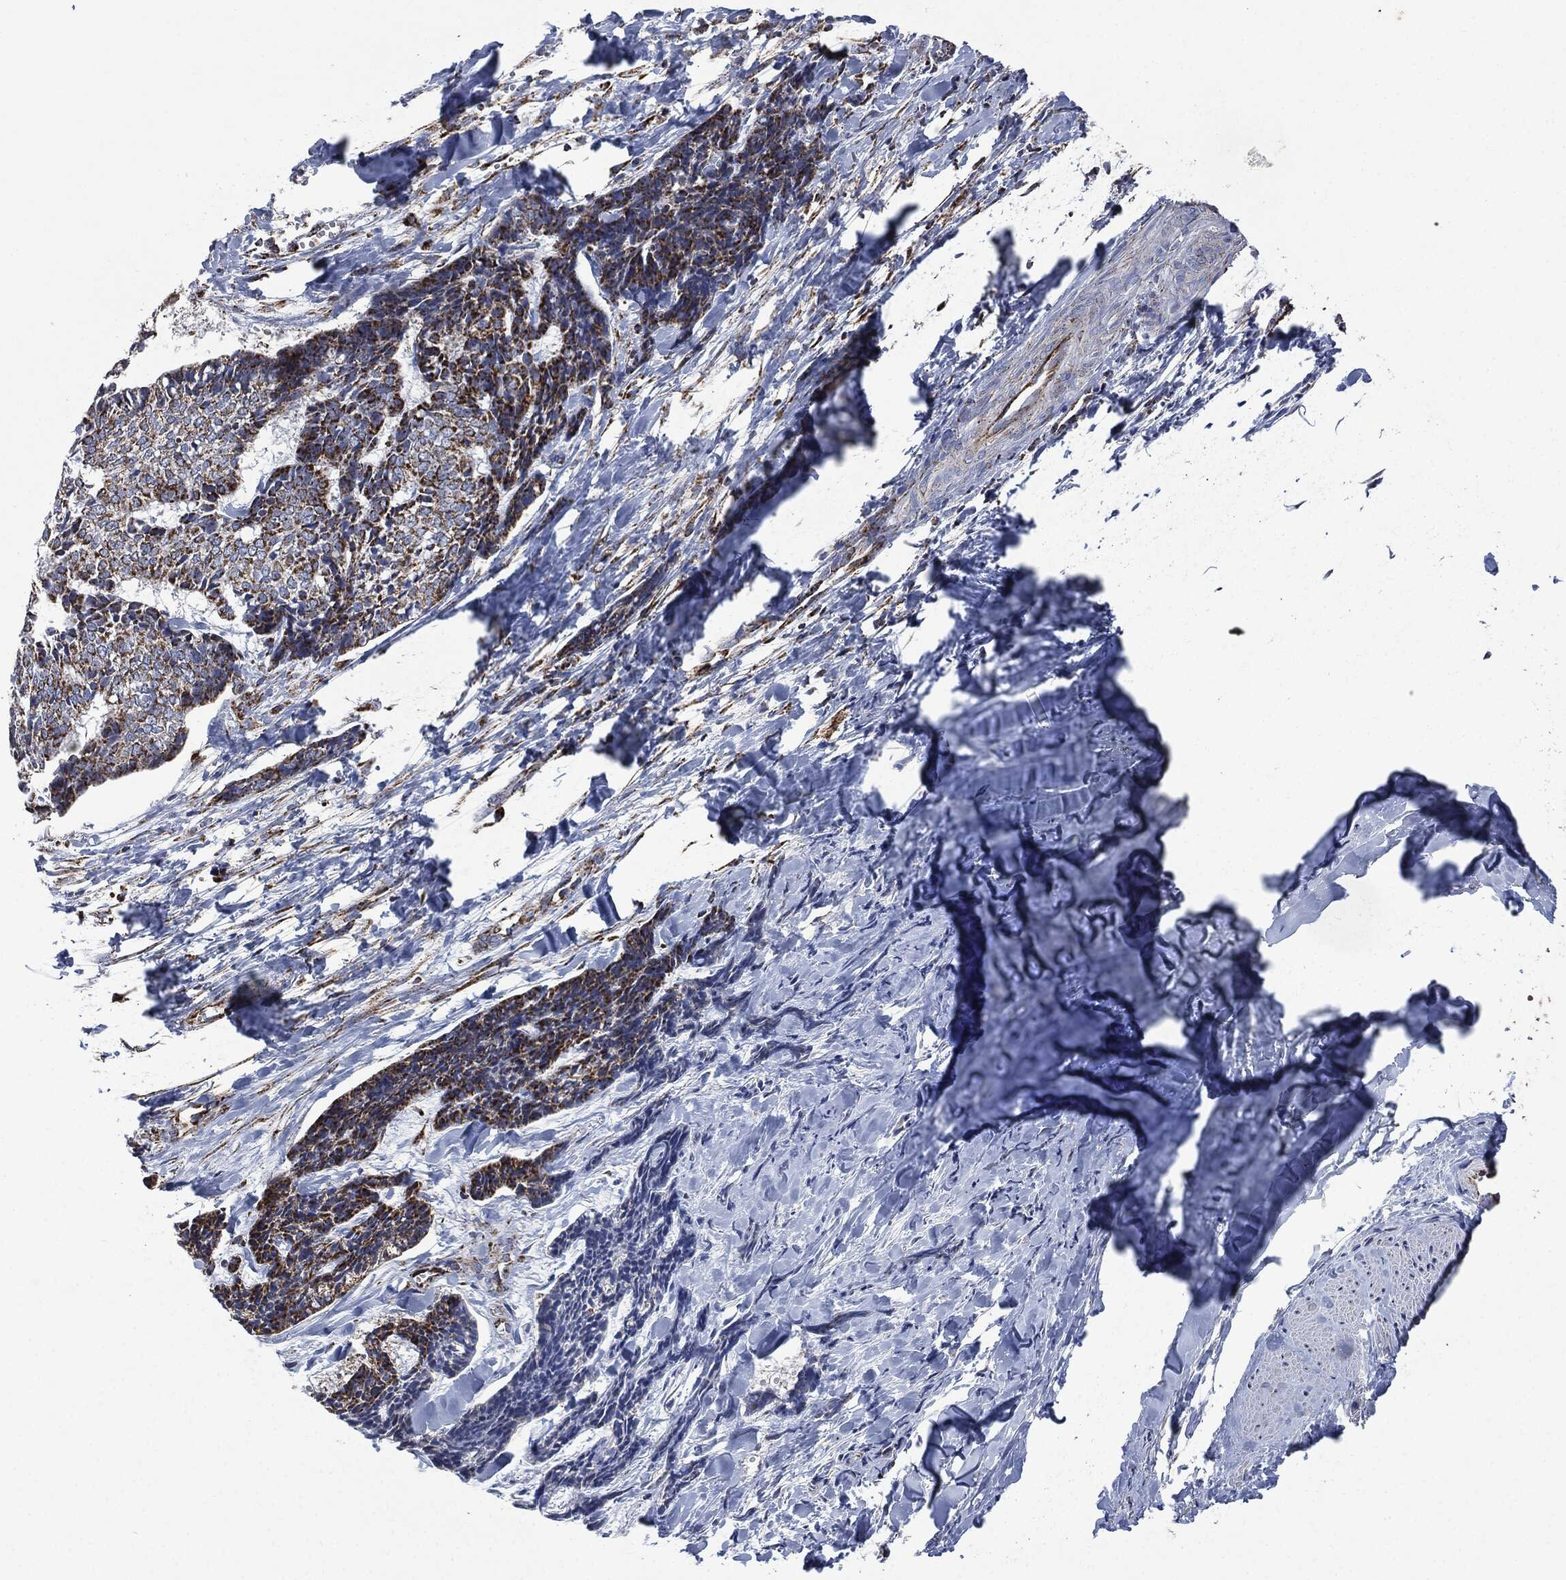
{"staining": {"intensity": "strong", "quantity": "25%-75%", "location": "cytoplasmic/membranous"}, "tissue": "skin cancer", "cell_type": "Tumor cells", "image_type": "cancer", "snomed": [{"axis": "morphology", "description": "Basal cell carcinoma"}, {"axis": "topography", "description": "Skin"}], "caption": "Basal cell carcinoma (skin) tissue displays strong cytoplasmic/membranous staining in approximately 25%-75% of tumor cells", "gene": "RYK", "patient": {"sex": "male", "age": 86}}